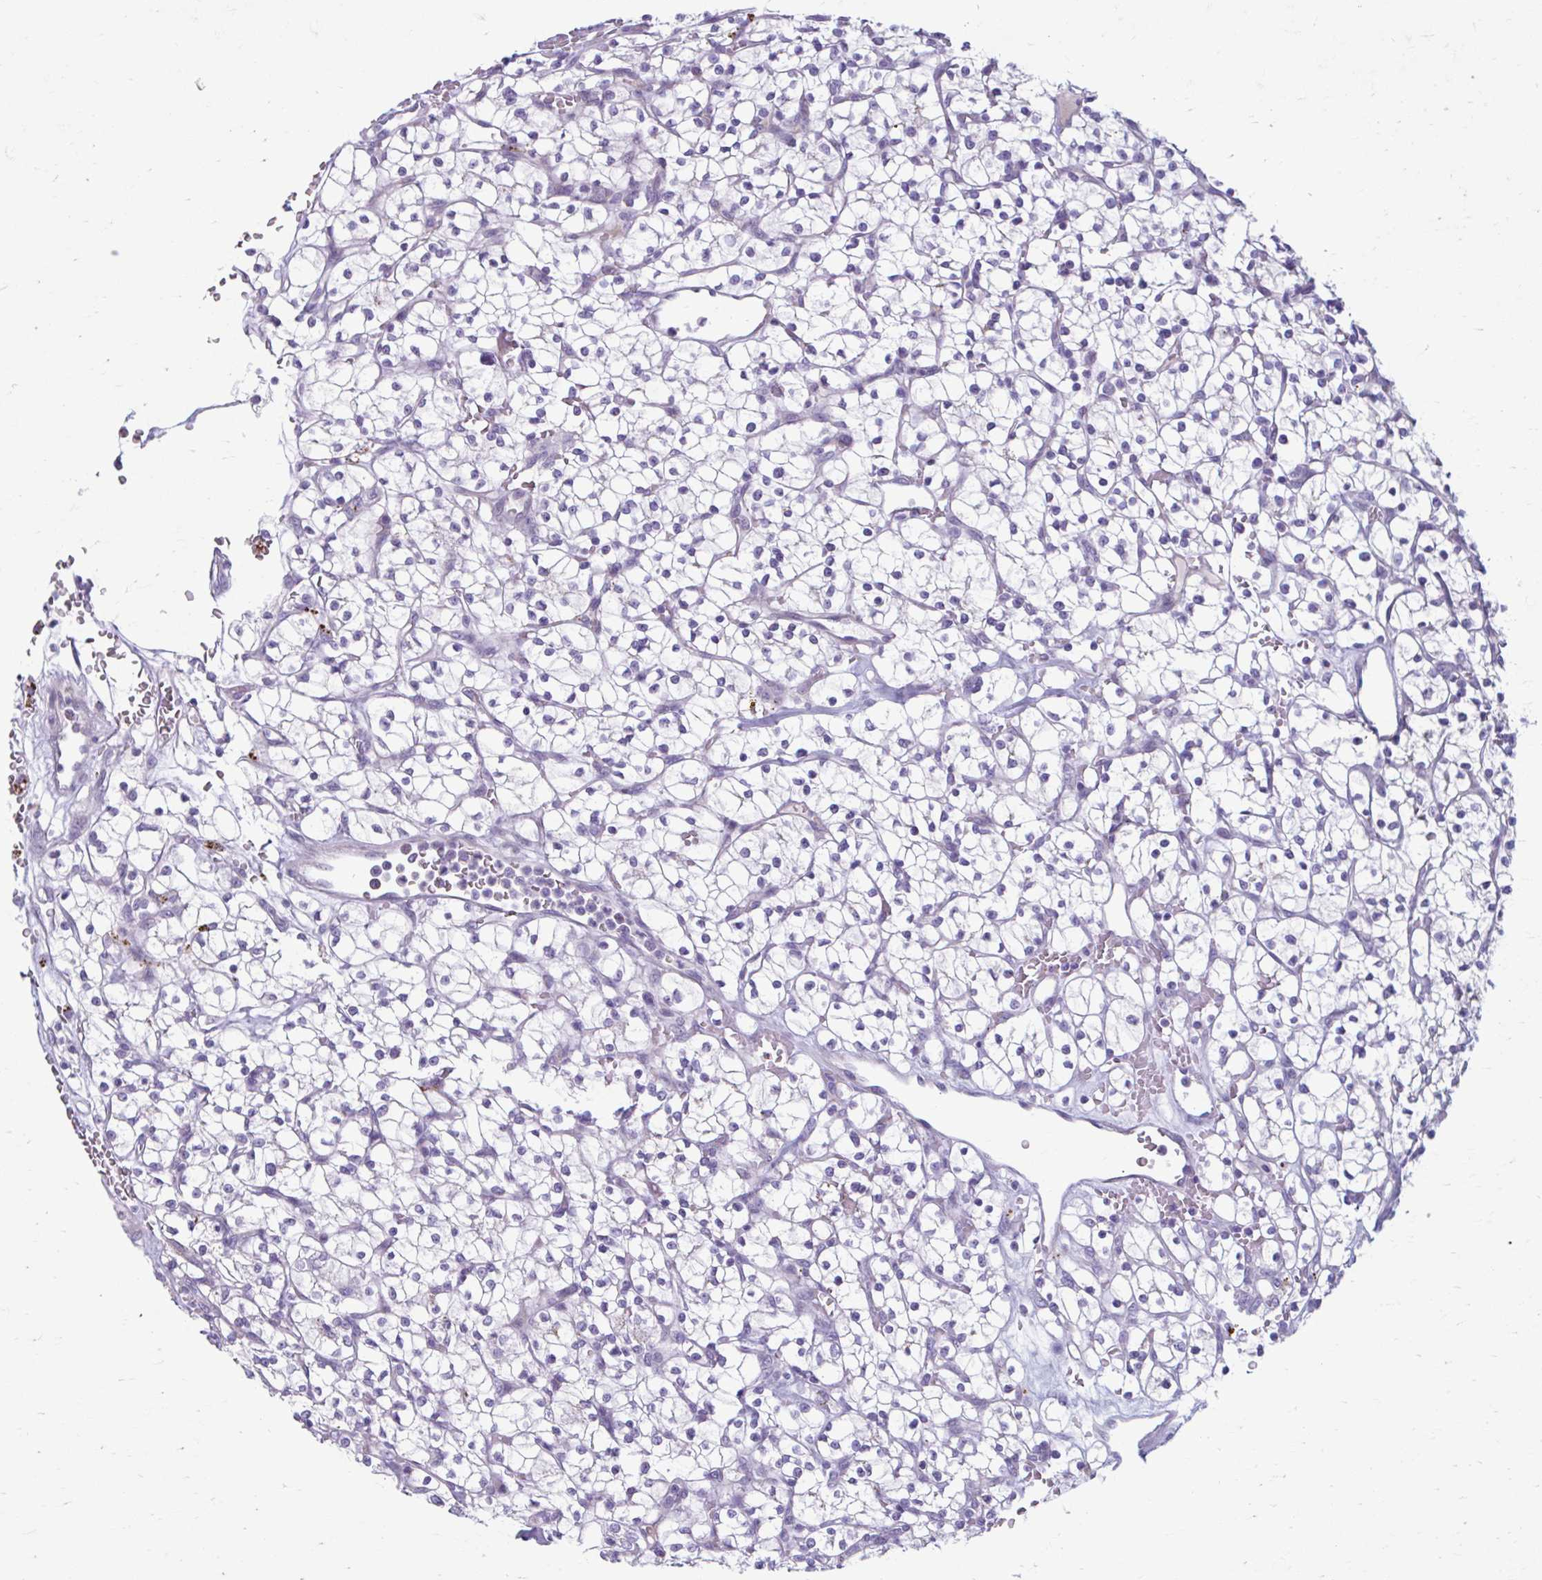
{"staining": {"intensity": "negative", "quantity": "none", "location": "none"}, "tissue": "renal cancer", "cell_type": "Tumor cells", "image_type": "cancer", "snomed": [{"axis": "morphology", "description": "Adenocarcinoma, NOS"}, {"axis": "topography", "description": "Kidney"}], "caption": "Adenocarcinoma (renal) stained for a protein using immunohistochemistry shows no positivity tumor cells.", "gene": "C12orf71", "patient": {"sex": "female", "age": 64}}